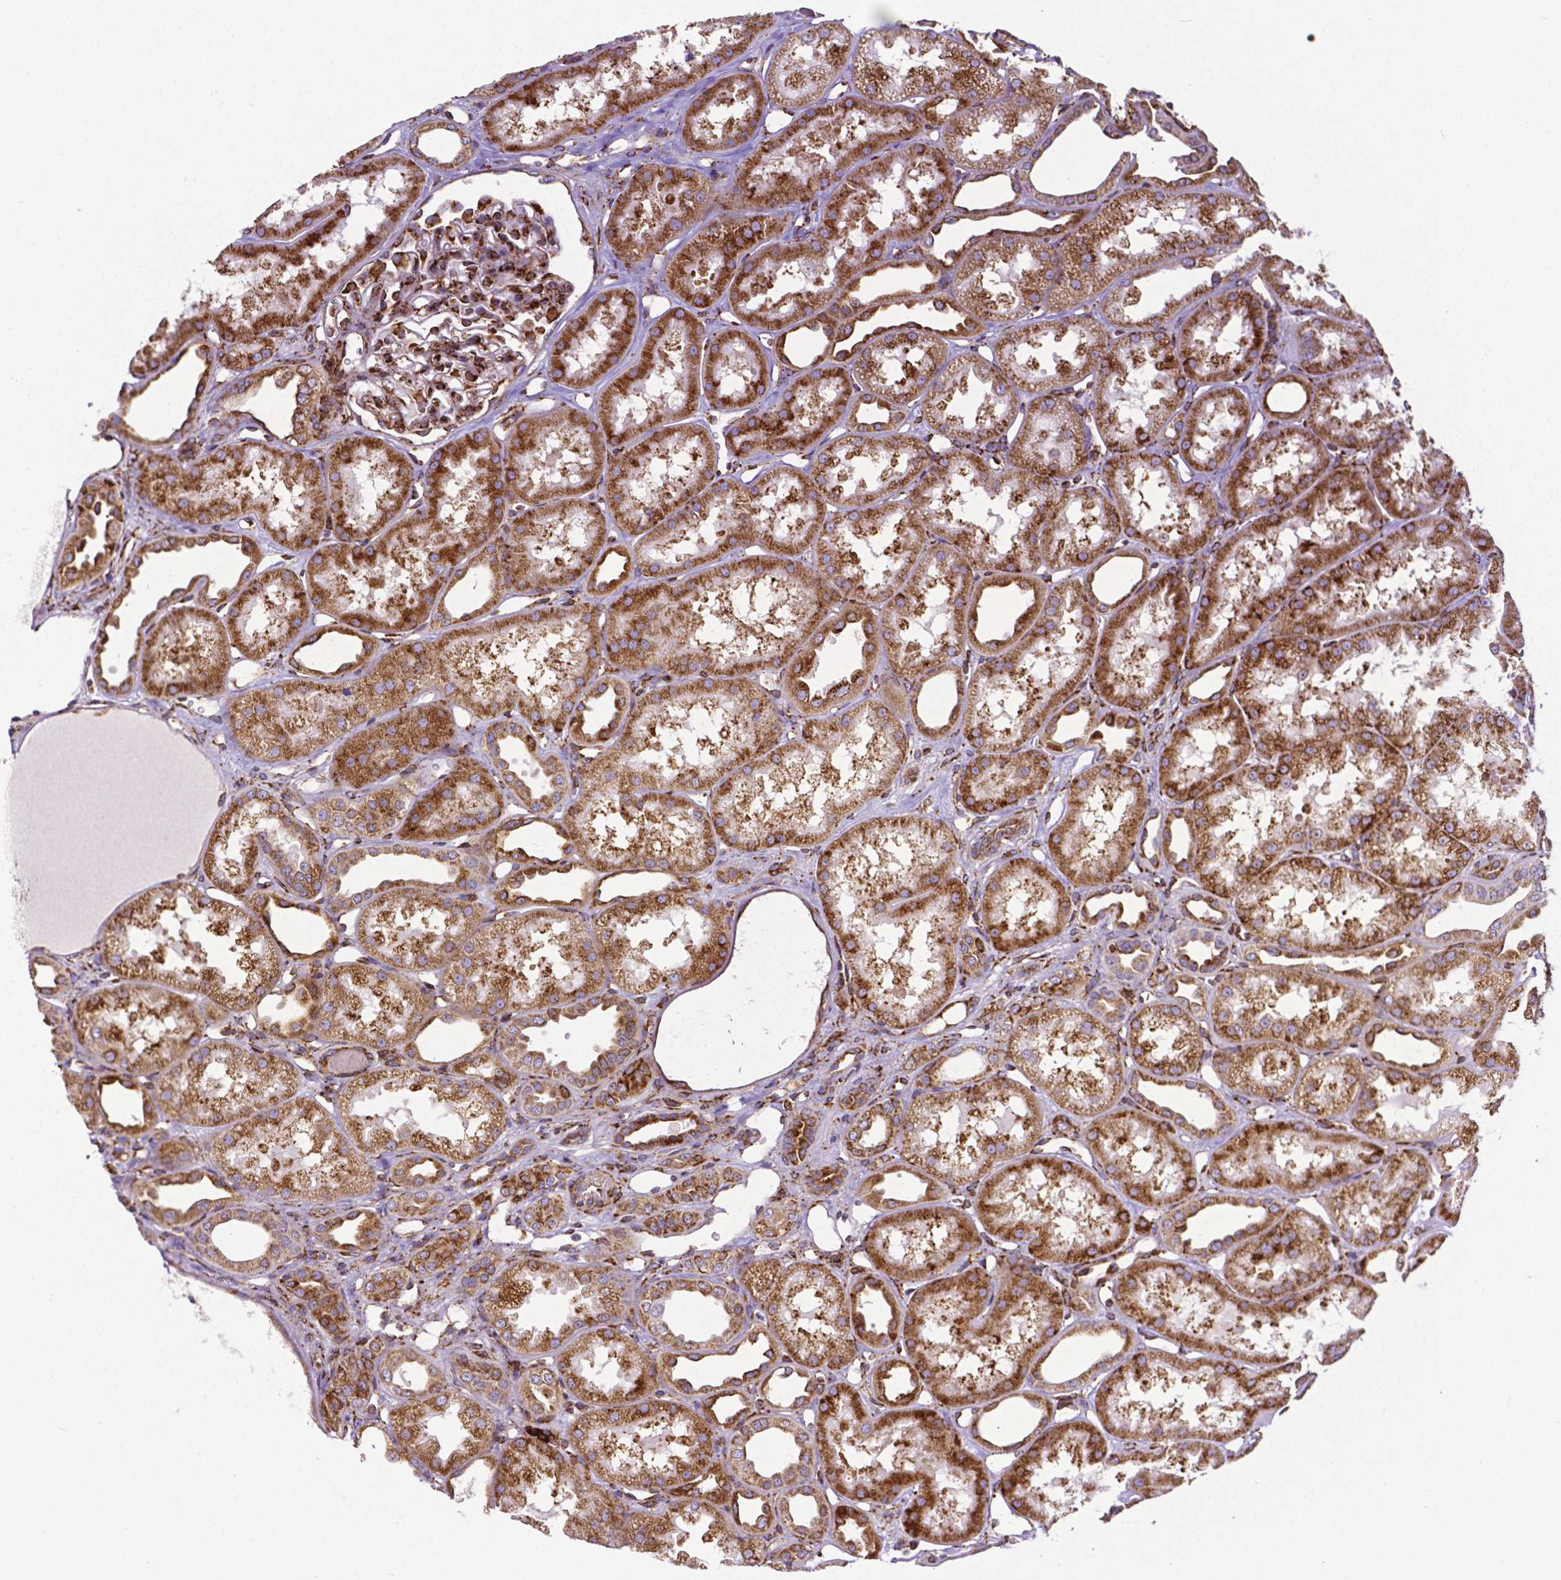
{"staining": {"intensity": "strong", "quantity": "25%-75%", "location": "cytoplasmic/membranous"}, "tissue": "kidney", "cell_type": "Cells in glomeruli", "image_type": "normal", "snomed": [{"axis": "morphology", "description": "Normal tissue, NOS"}, {"axis": "topography", "description": "Kidney"}], "caption": "Cells in glomeruli demonstrate high levels of strong cytoplasmic/membranous staining in approximately 25%-75% of cells in unremarkable kidney.", "gene": "MTDH", "patient": {"sex": "male", "age": 61}}